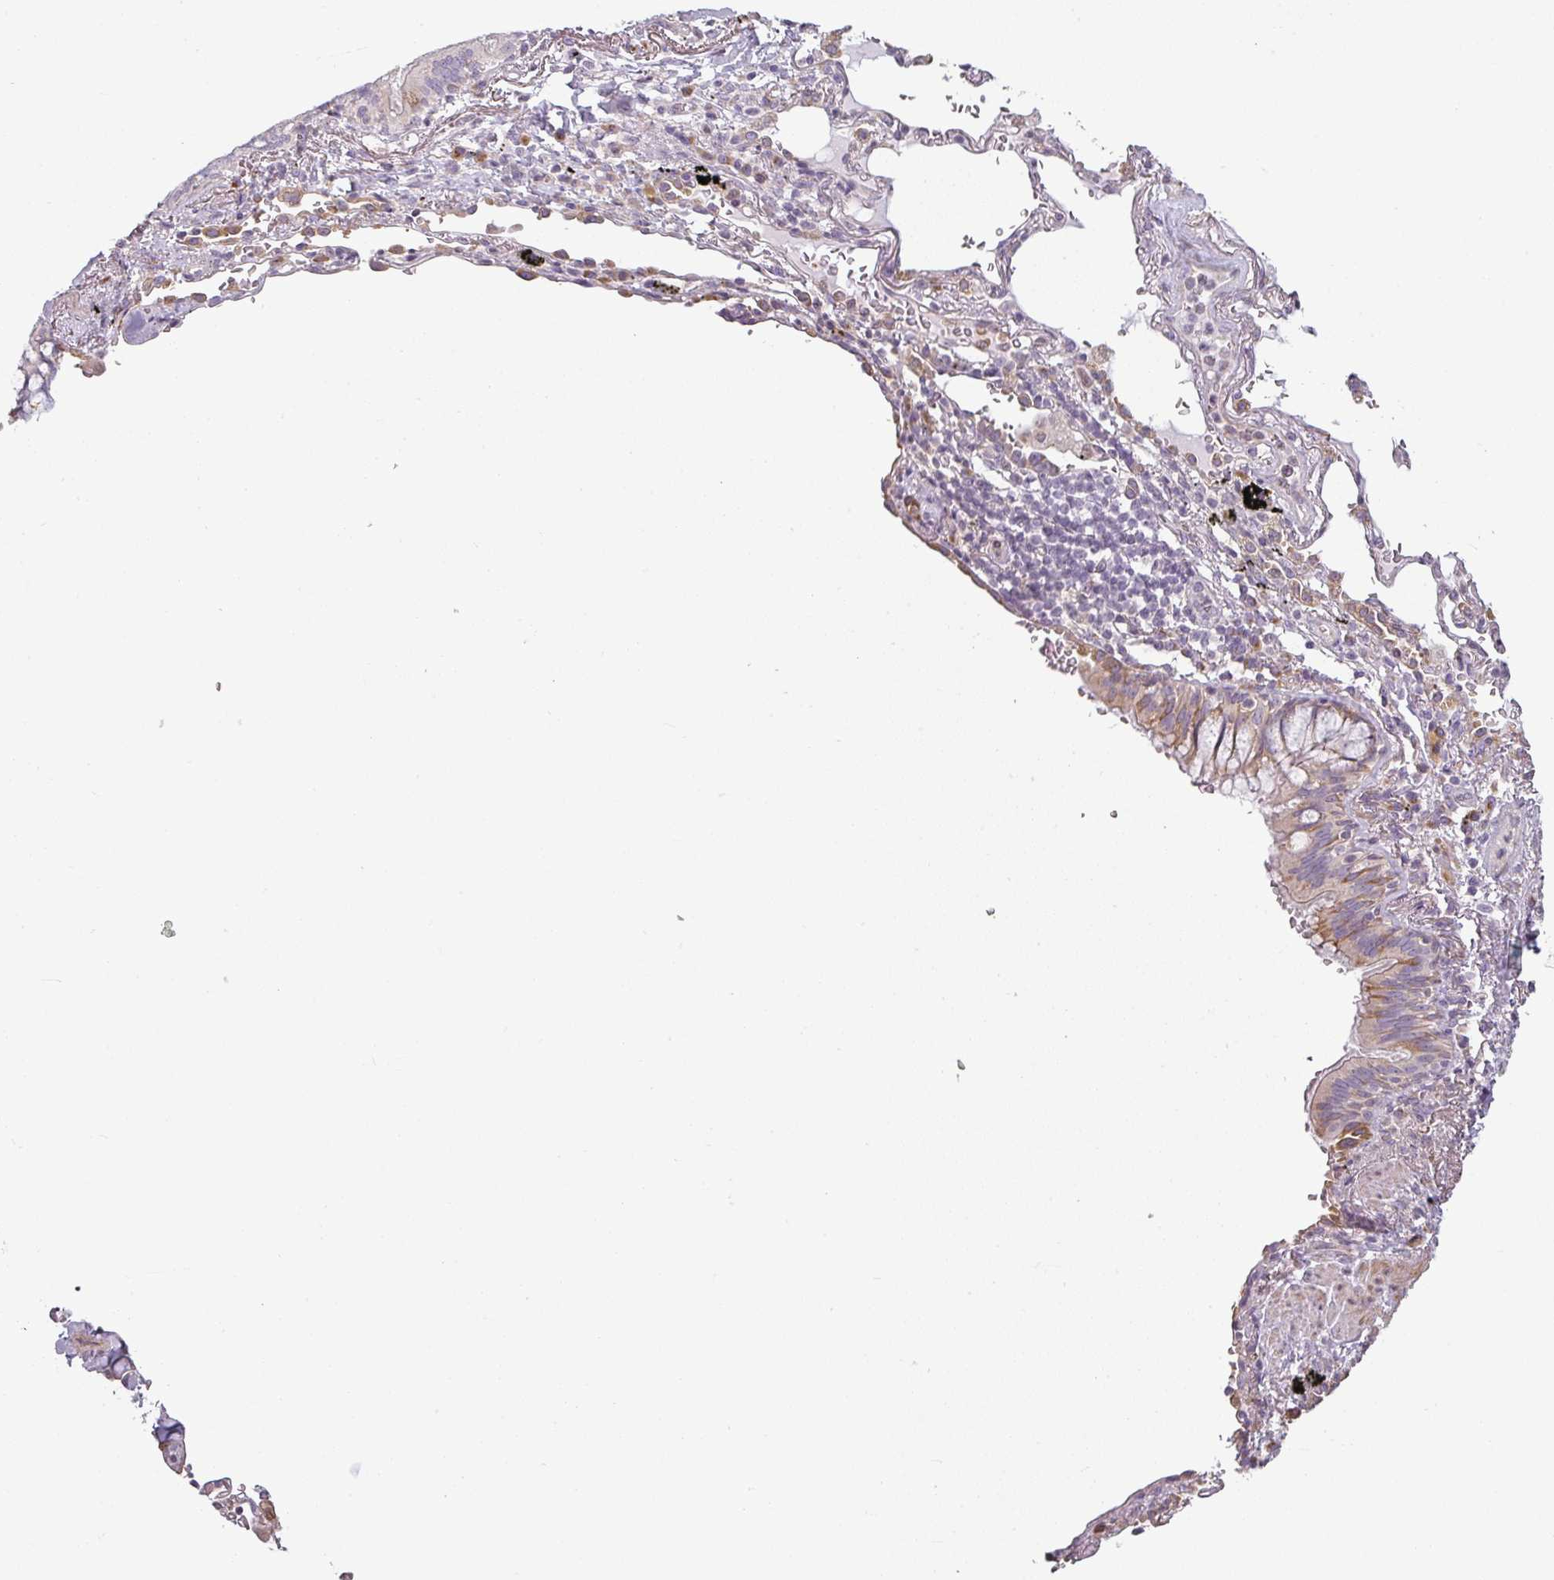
{"staining": {"intensity": "negative", "quantity": "none", "location": "none"}, "tissue": "soft tissue", "cell_type": "Fibroblasts", "image_type": "normal", "snomed": [{"axis": "morphology", "description": "Normal tissue, NOS"}, {"axis": "topography", "description": "Cartilage tissue"}, {"axis": "topography", "description": "Bronchus"}], "caption": "Immunohistochemistry of normal soft tissue reveals no expression in fibroblasts. (DAB IHC visualized using brightfield microscopy, high magnification).", "gene": "CCDC144A", "patient": {"sex": "female", "age": 72}}